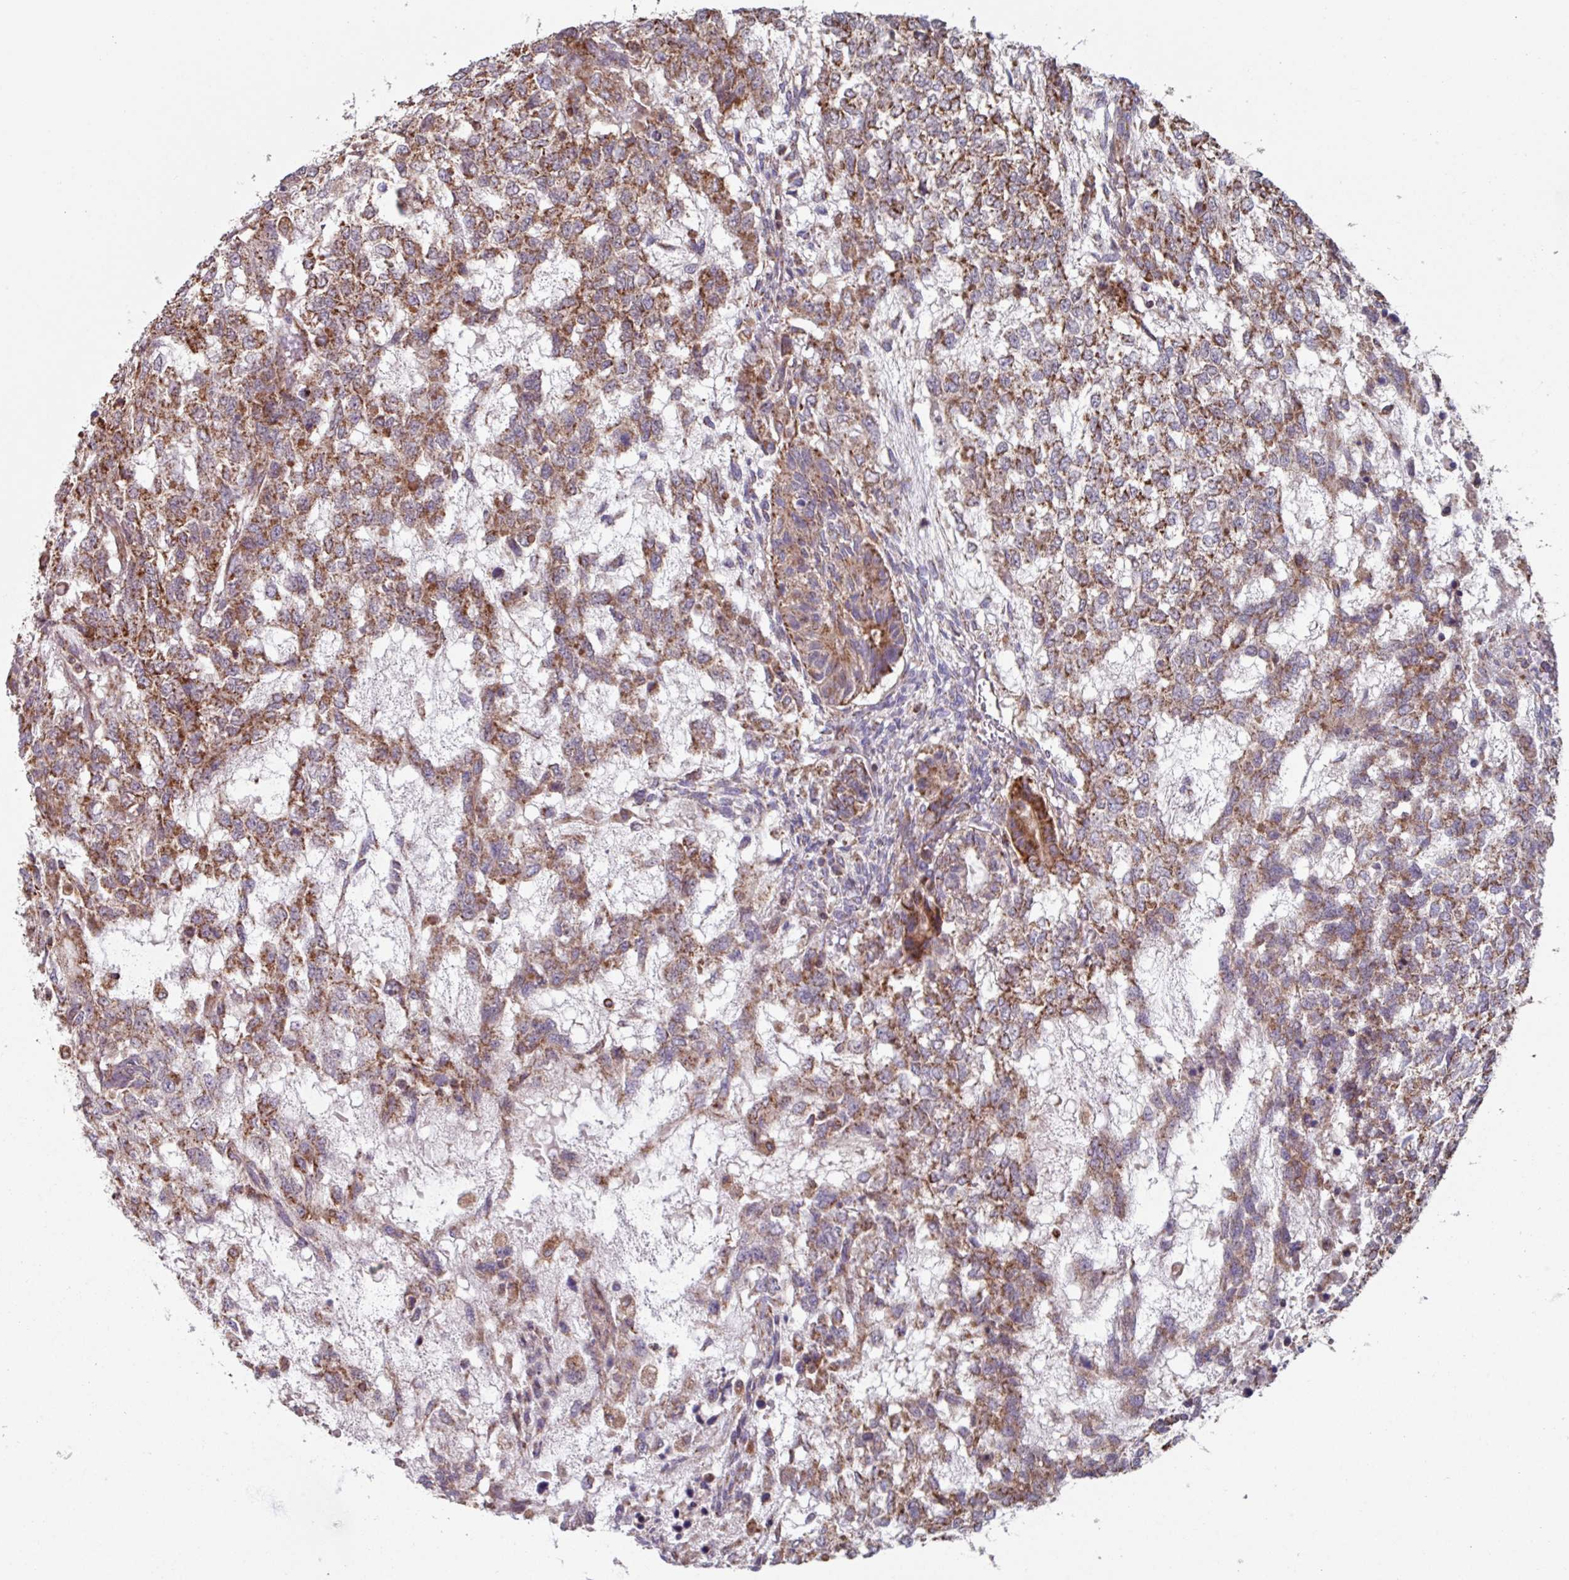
{"staining": {"intensity": "moderate", "quantity": ">75%", "location": "cytoplasmic/membranous"}, "tissue": "testis cancer", "cell_type": "Tumor cells", "image_type": "cancer", "snomed": [{"axis": "morphology", "description": "Carcinoma, Embryonal, NOS"}, {"axis": "topography", "description": "Testis"}], "caption": "Immunohistochemistry of human testis embryonal carcinoma reveals medium levels of moderate cytoplasmic/membranous positivity in about >75% of tumor cells. The protein of interest is shown in brown color, while the nuclei are stained blue.", "gene": "COX7C", "patient": {"sex": "male", "age": 23}}